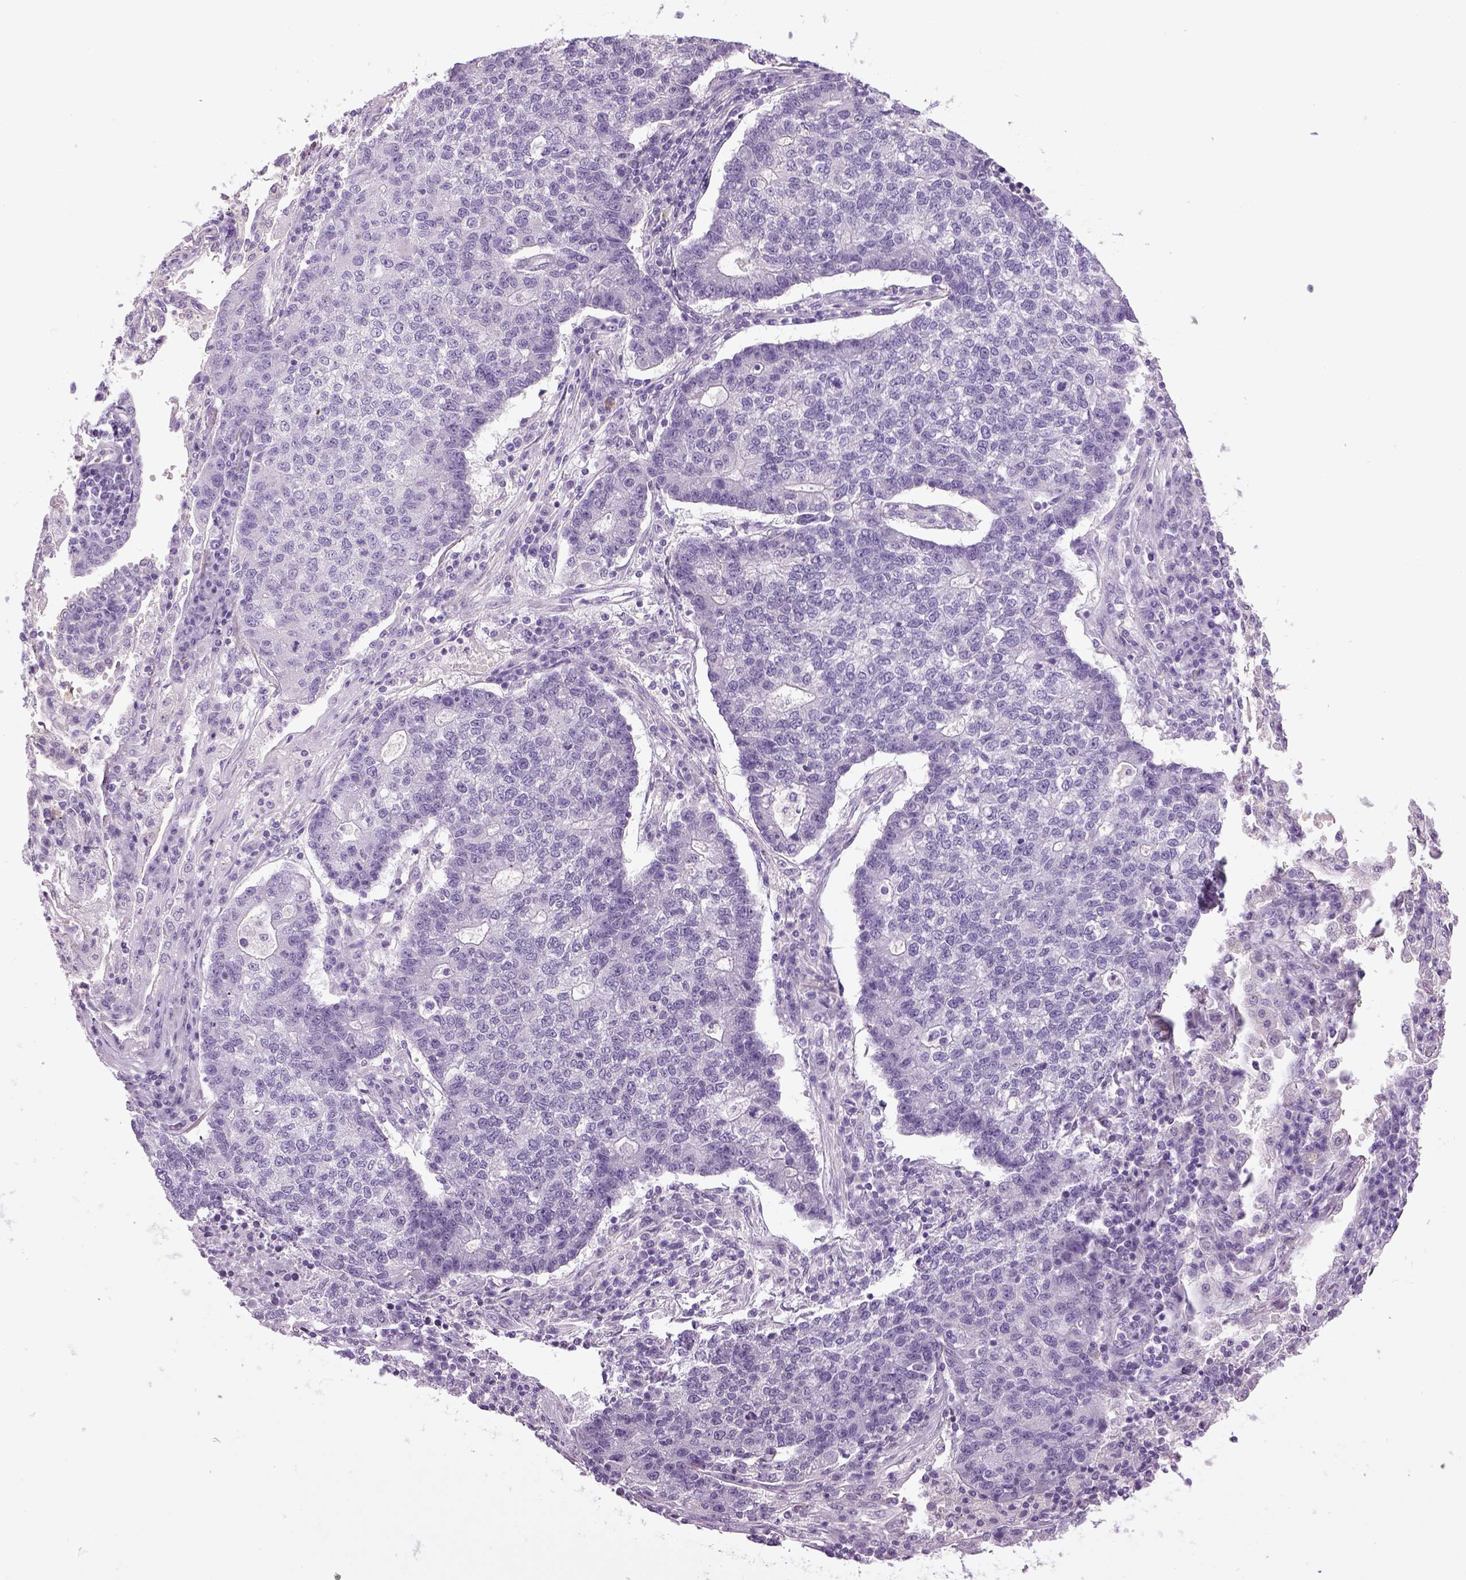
{"staining": {"intensity": "negative", "quantity": "none", "location": "none"}, "tissue": "lung cancer", "cell_type": "Tumor cells", "image_type": "cancer", "snomed": [{"axis": "morphology", "description": "Adenocarcinoma, NOS"}, {"axis": "topography", "description": "Lung"}], "caption": "IHC of human lung cancer (adenocarcinoma) exhibits no positivity in tumor cells.", "gene": "NECAB2", "patient": {"sex": "male", "age": 57}}